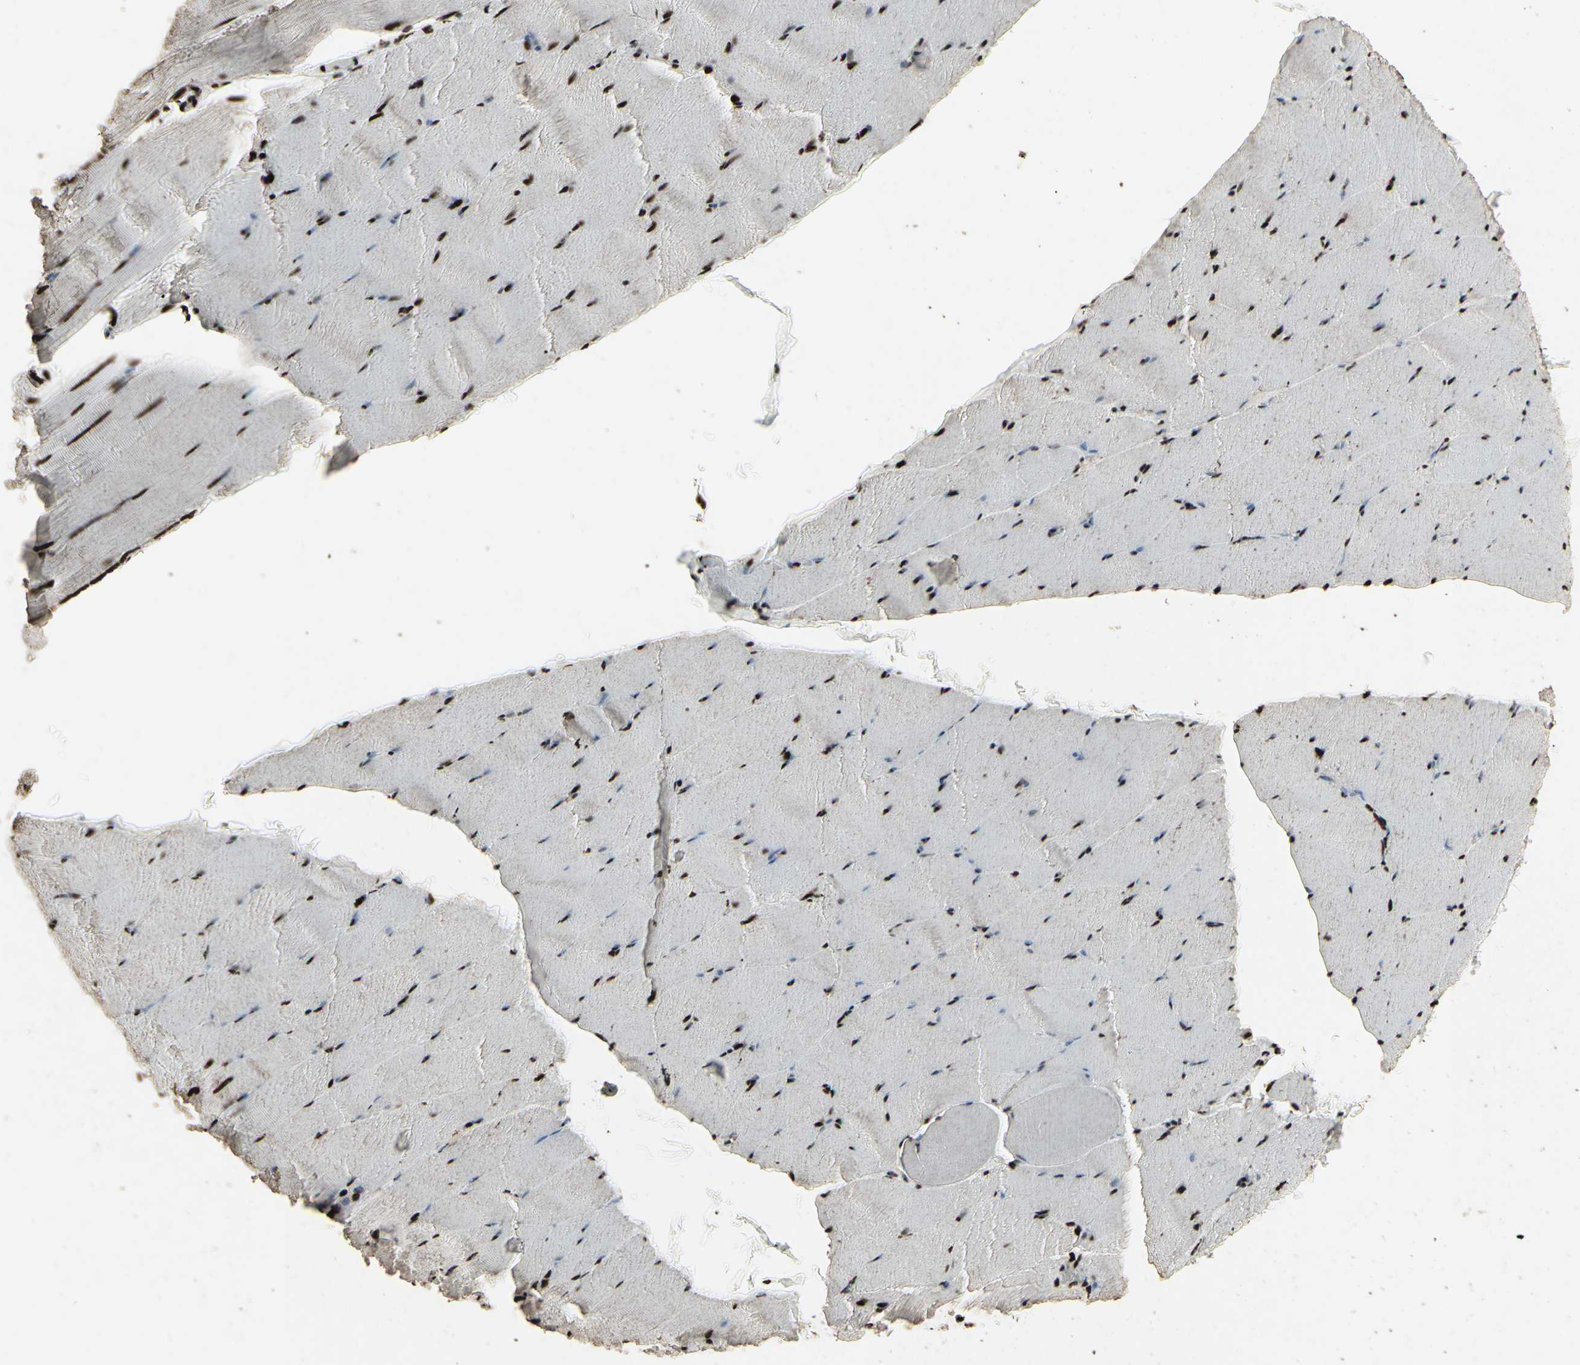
{"staining": {"intensity": "strong", "quantity": ">75%", "location": "nuclear"}, "tissue": "skeletal muscle", "cell_type": "Myocytes", "image_type": "normal", "snomed": [{"axis": "morphology", "description": "Normal tissue, NOS"}, {"axis": "topography", "description": "Skeletal muscle"}], "caption": "Brown immunohistochemical staining in normal skeletal muscle reveals strong nuclear positivity in about >75% of myocytes. (brown staining indicates protein expression, while blue staining denotes nuclei).", "gene": "U2AF2", "patient": {"sex": "male", "age": 62}}